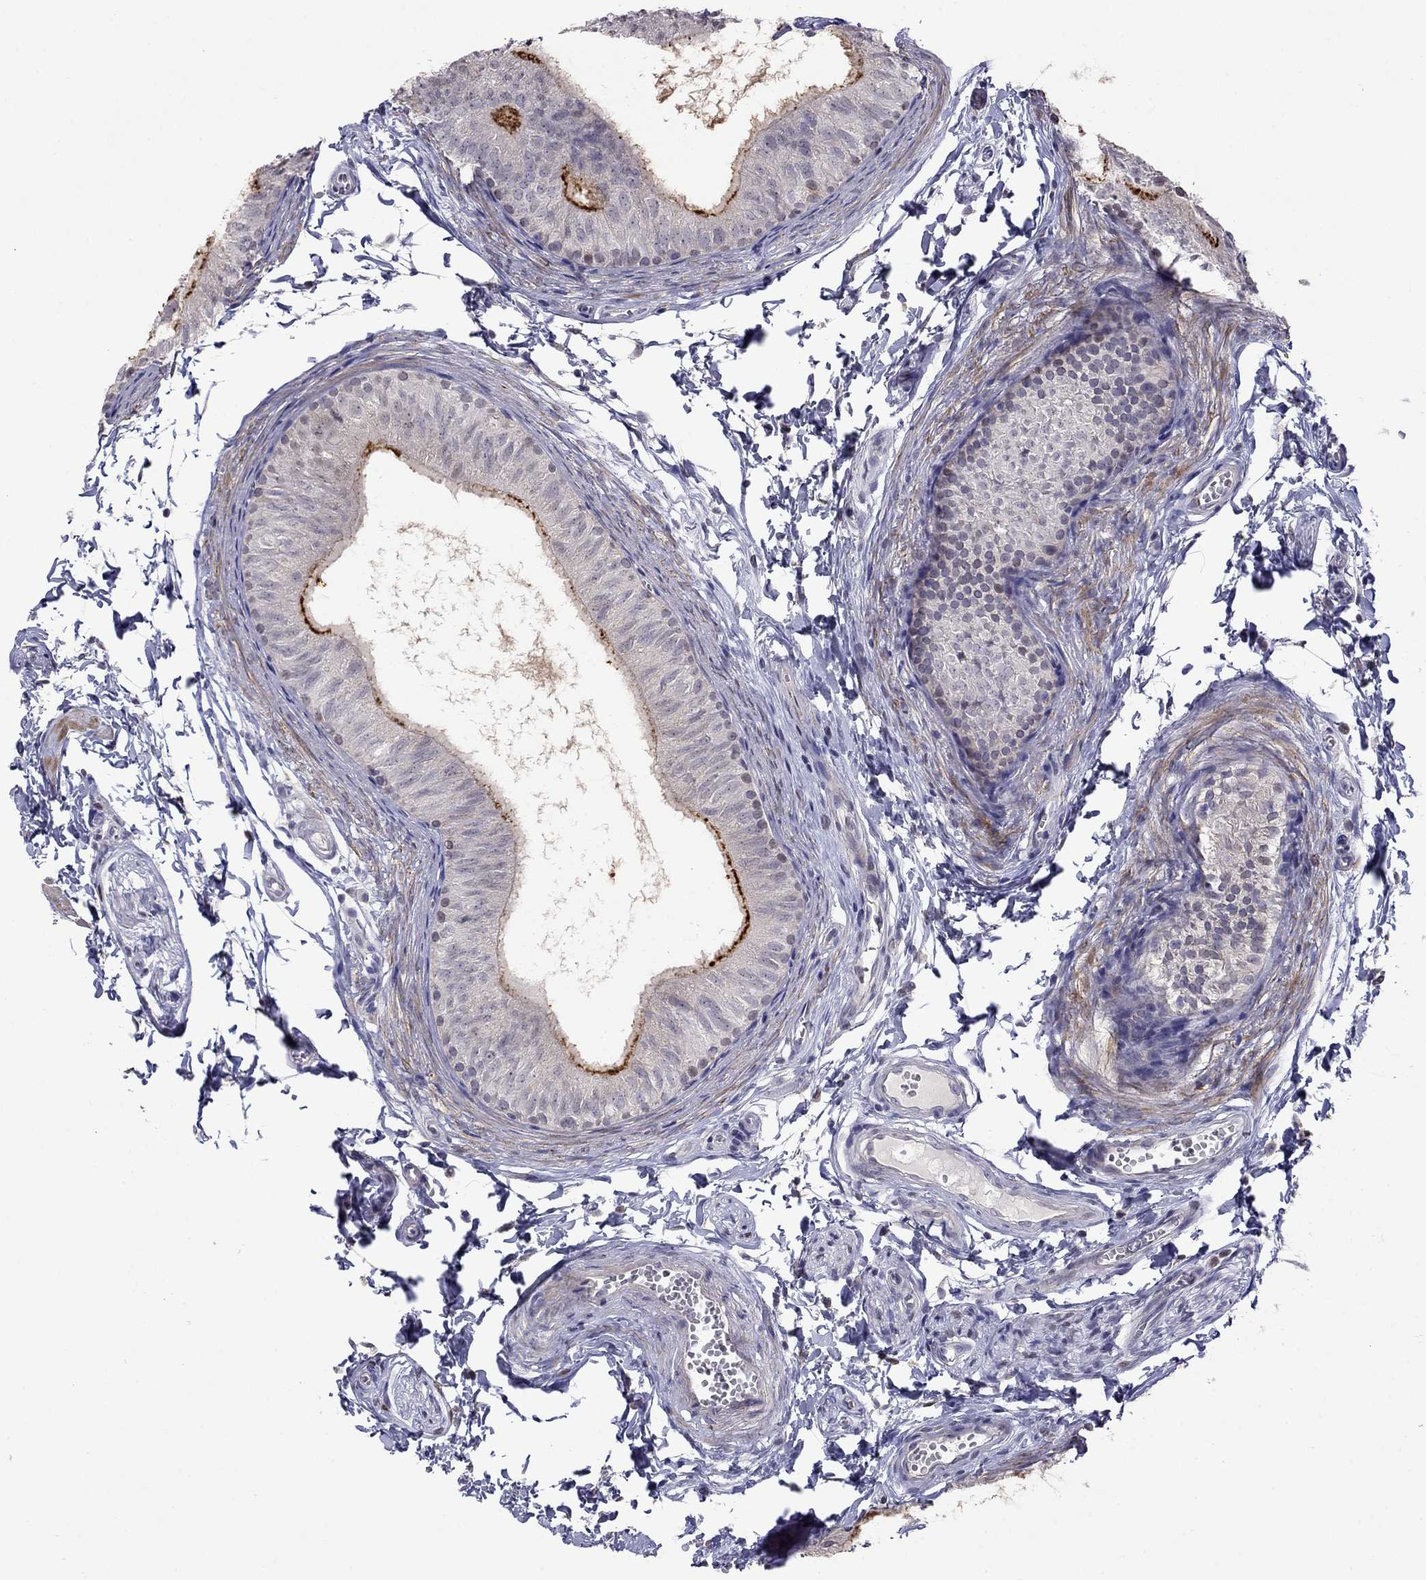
{"staining": {"intensity": "strong", "quantity": "<25%", "location": "cytoplasmic/membranous"}, "tissue": "epididymis", "cell_type": "Glandular cells", "image_type": "normal", "snomed": [{"axis": "morphology", "description": "Normal tissue, NOS"}, {"axis": "topography", "description": "Epididymis"}], "caption": "Strong cytoplasmic/membranous positivity is identified in about <25% of glandular cells in benign epididymis. (DAB IHC with brightfield microscopy, high magnification).", "gene": "LRRC39", "patient": {"sex": "male", "age": 22}}